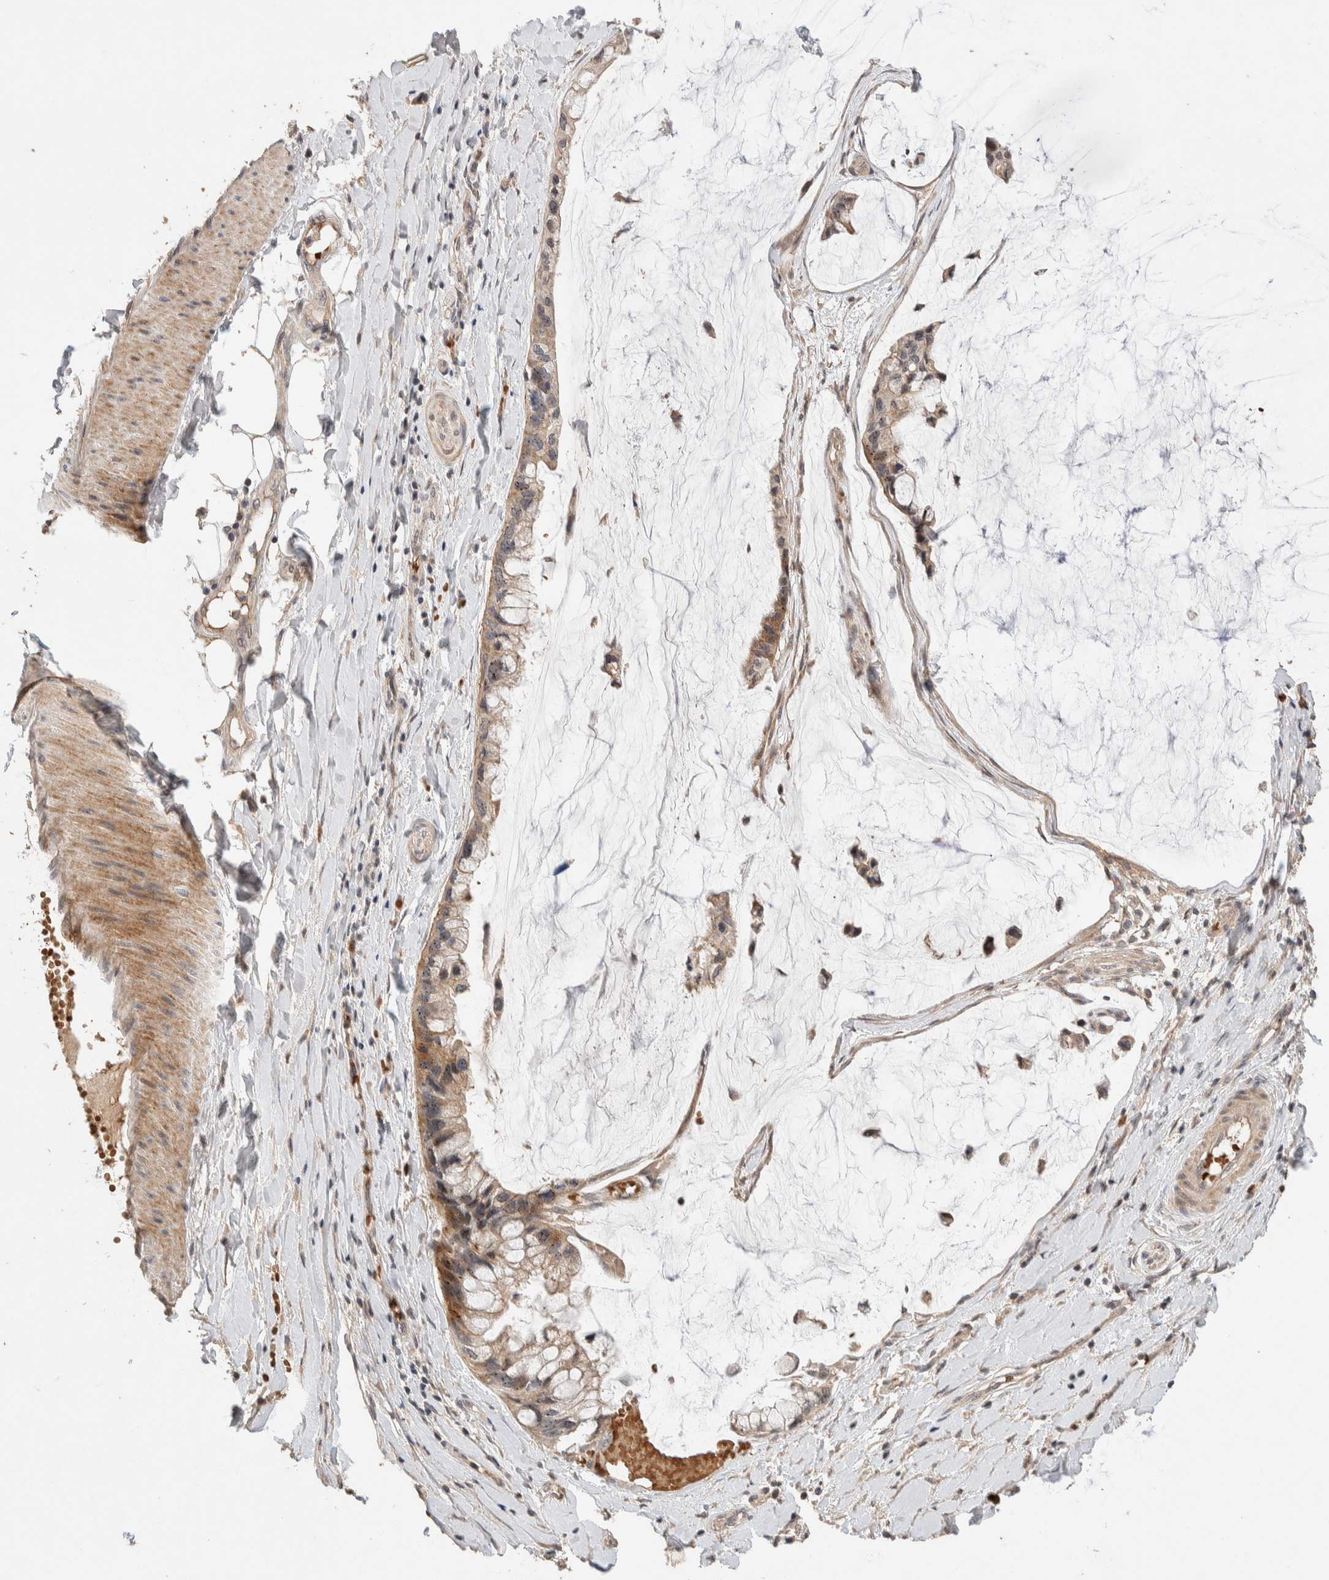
{"staining": {"intensity": "moderate", "quantity": ">75%", "location": "cytoplasmic/membranous"}, "tissue": "ovarian cancer", "cell_type": "Tumor cells", "image_type": "cancer", "snomed": [{"axis": "morphology", "description": "Cystadenocarcinoma, mucinous, NOS"}, {"axis": "topography", "description": "Ovary"}], "caption": "The histopathology image displays immunohistochemical staining of ovarian cancer (mucinous cystadenocarcinoma). There is moderate cytoplasmic/membranous positivity is appreciated in about >75% of tumor cells.", "gene": "CASK", "patient": {"sex": "female", "age": 39}}